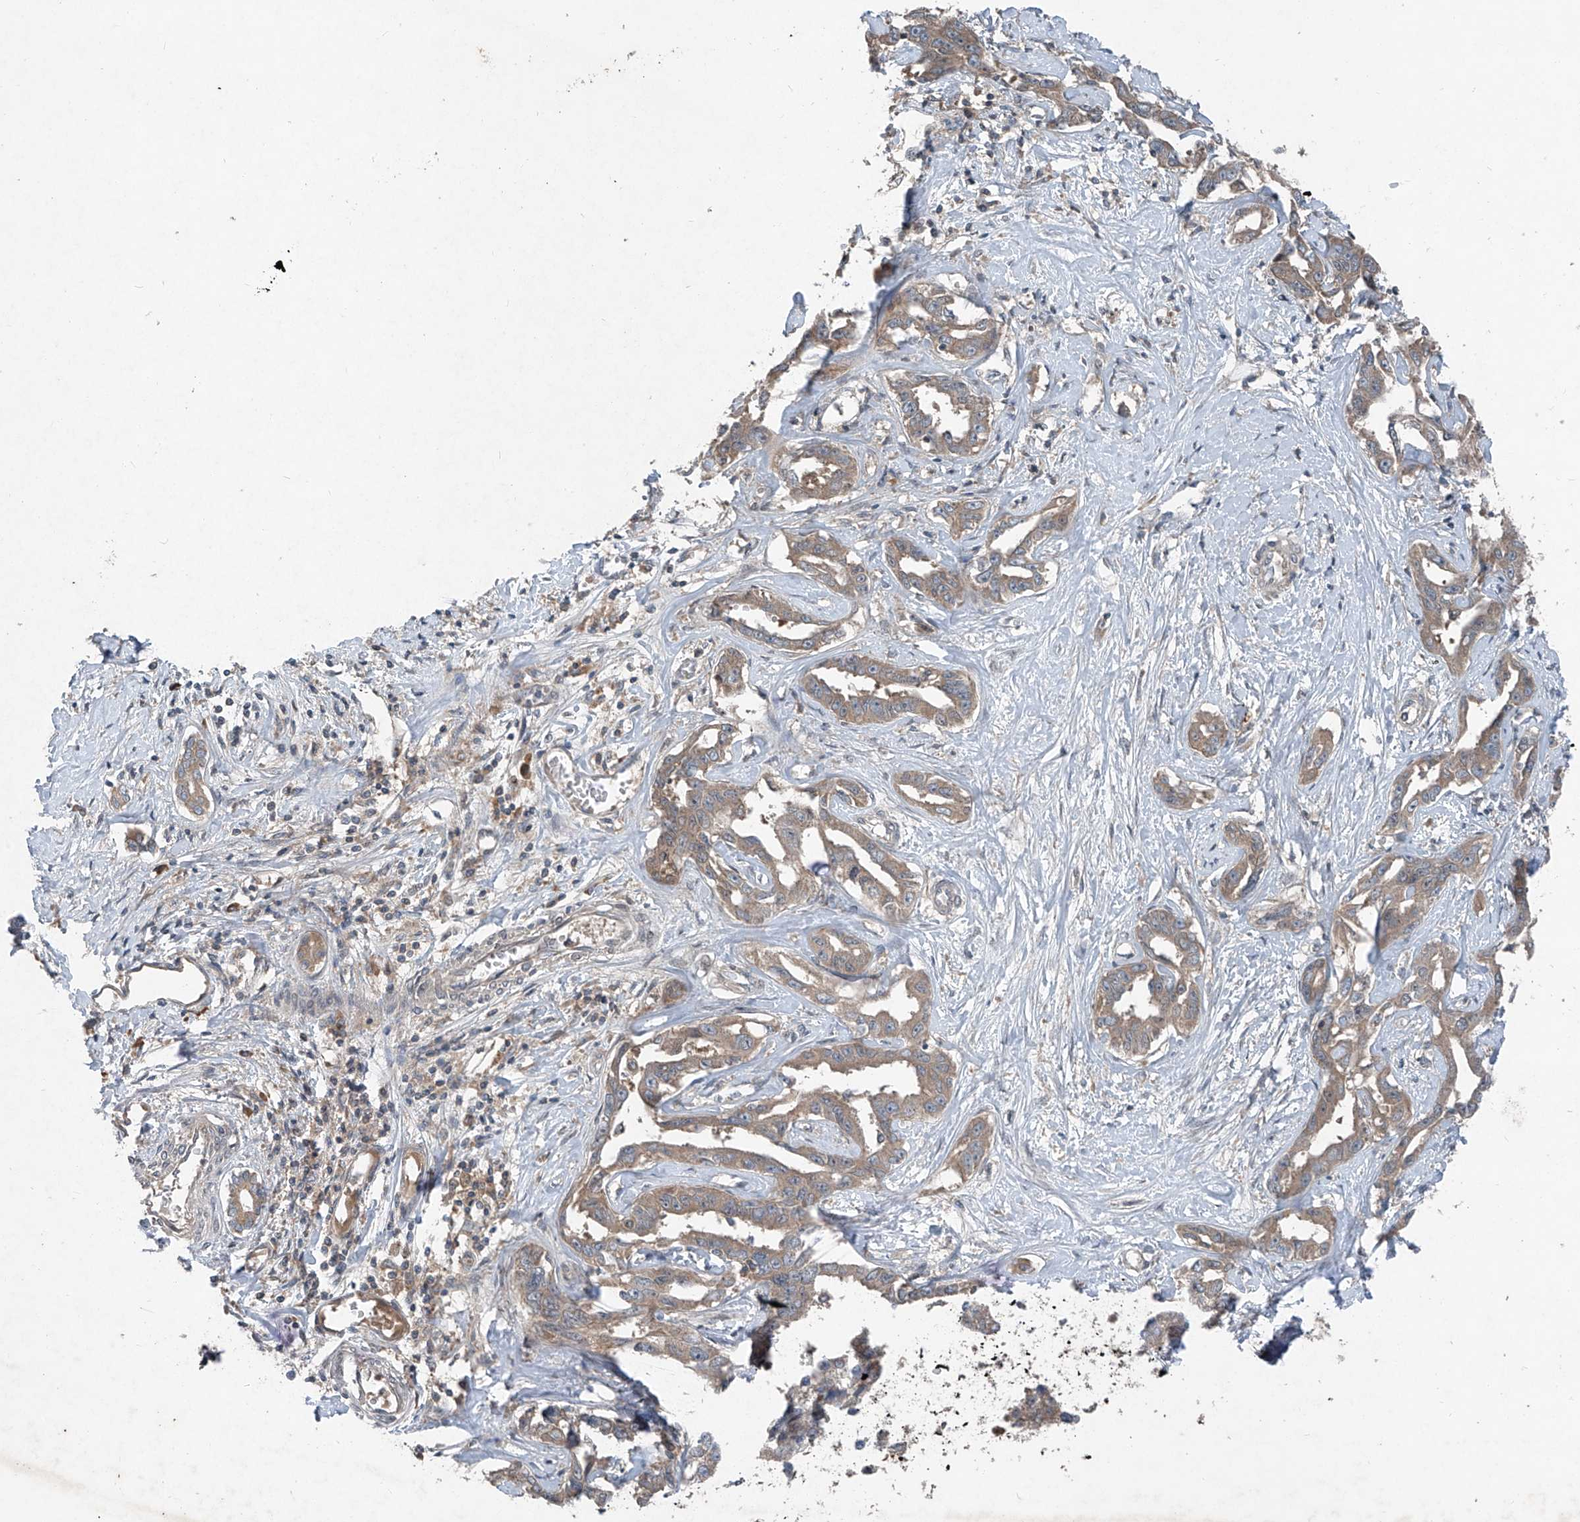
{"staining": {"intensity": "weak", "quantity": ">75%", "location": "cytoplasmic/membranous"}, "tissue": "liver cancer", "cell_type": "Tumor cells", "image_type": "cancer", "snomed": [{"axis": "morphology", "description": "Cholangiocarcinoma"}, {"axis": "topography", "description": "Liver"}], "caption": "Approximately >75% of tumor cells in human liver cholangiocarcinoma show weak cytoplasmic/membranous protein expression as visualized by brown immunohistochemical staining.", "gene": "FOXRED2", "patient": {"sex": "male", "age": 59}}